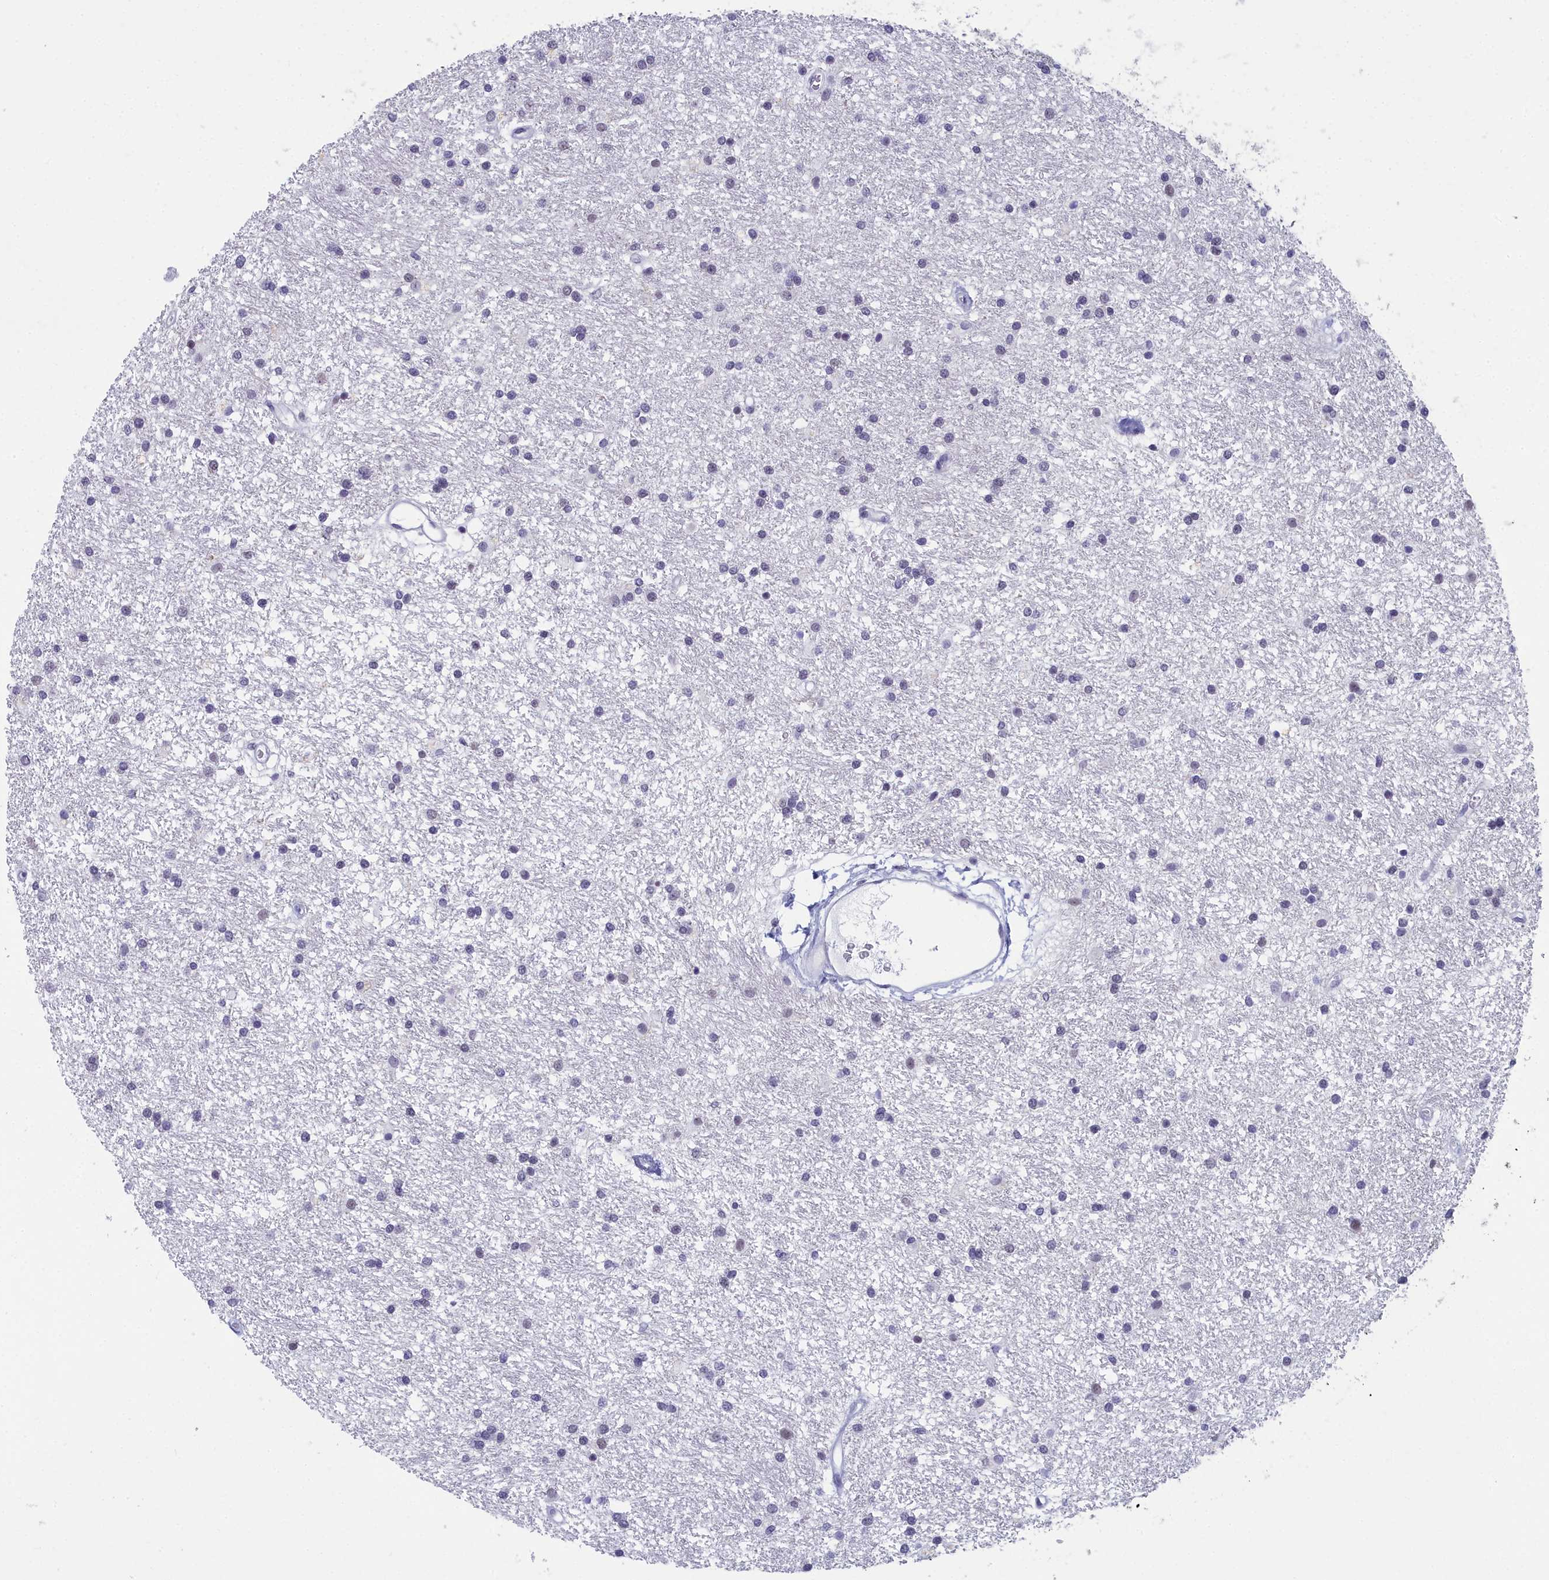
{"staining": {"intensity": "negative", "quantity": "none", "location": "none"}, "tissue": "glioma", "cell_type": "Tumor cells", "image_type": "cancer", "snomed": [{"axis": "morphology", "description": "Glioma, malignant, High grade"}, {"axis": "topography", "description": "Brain"}], "caption": "IHC of malignant glioma (high-grade) exhibits no staining in tumor cells.", "gene": "CCDC97", "patient": {"sex": "male", "age": 77}}